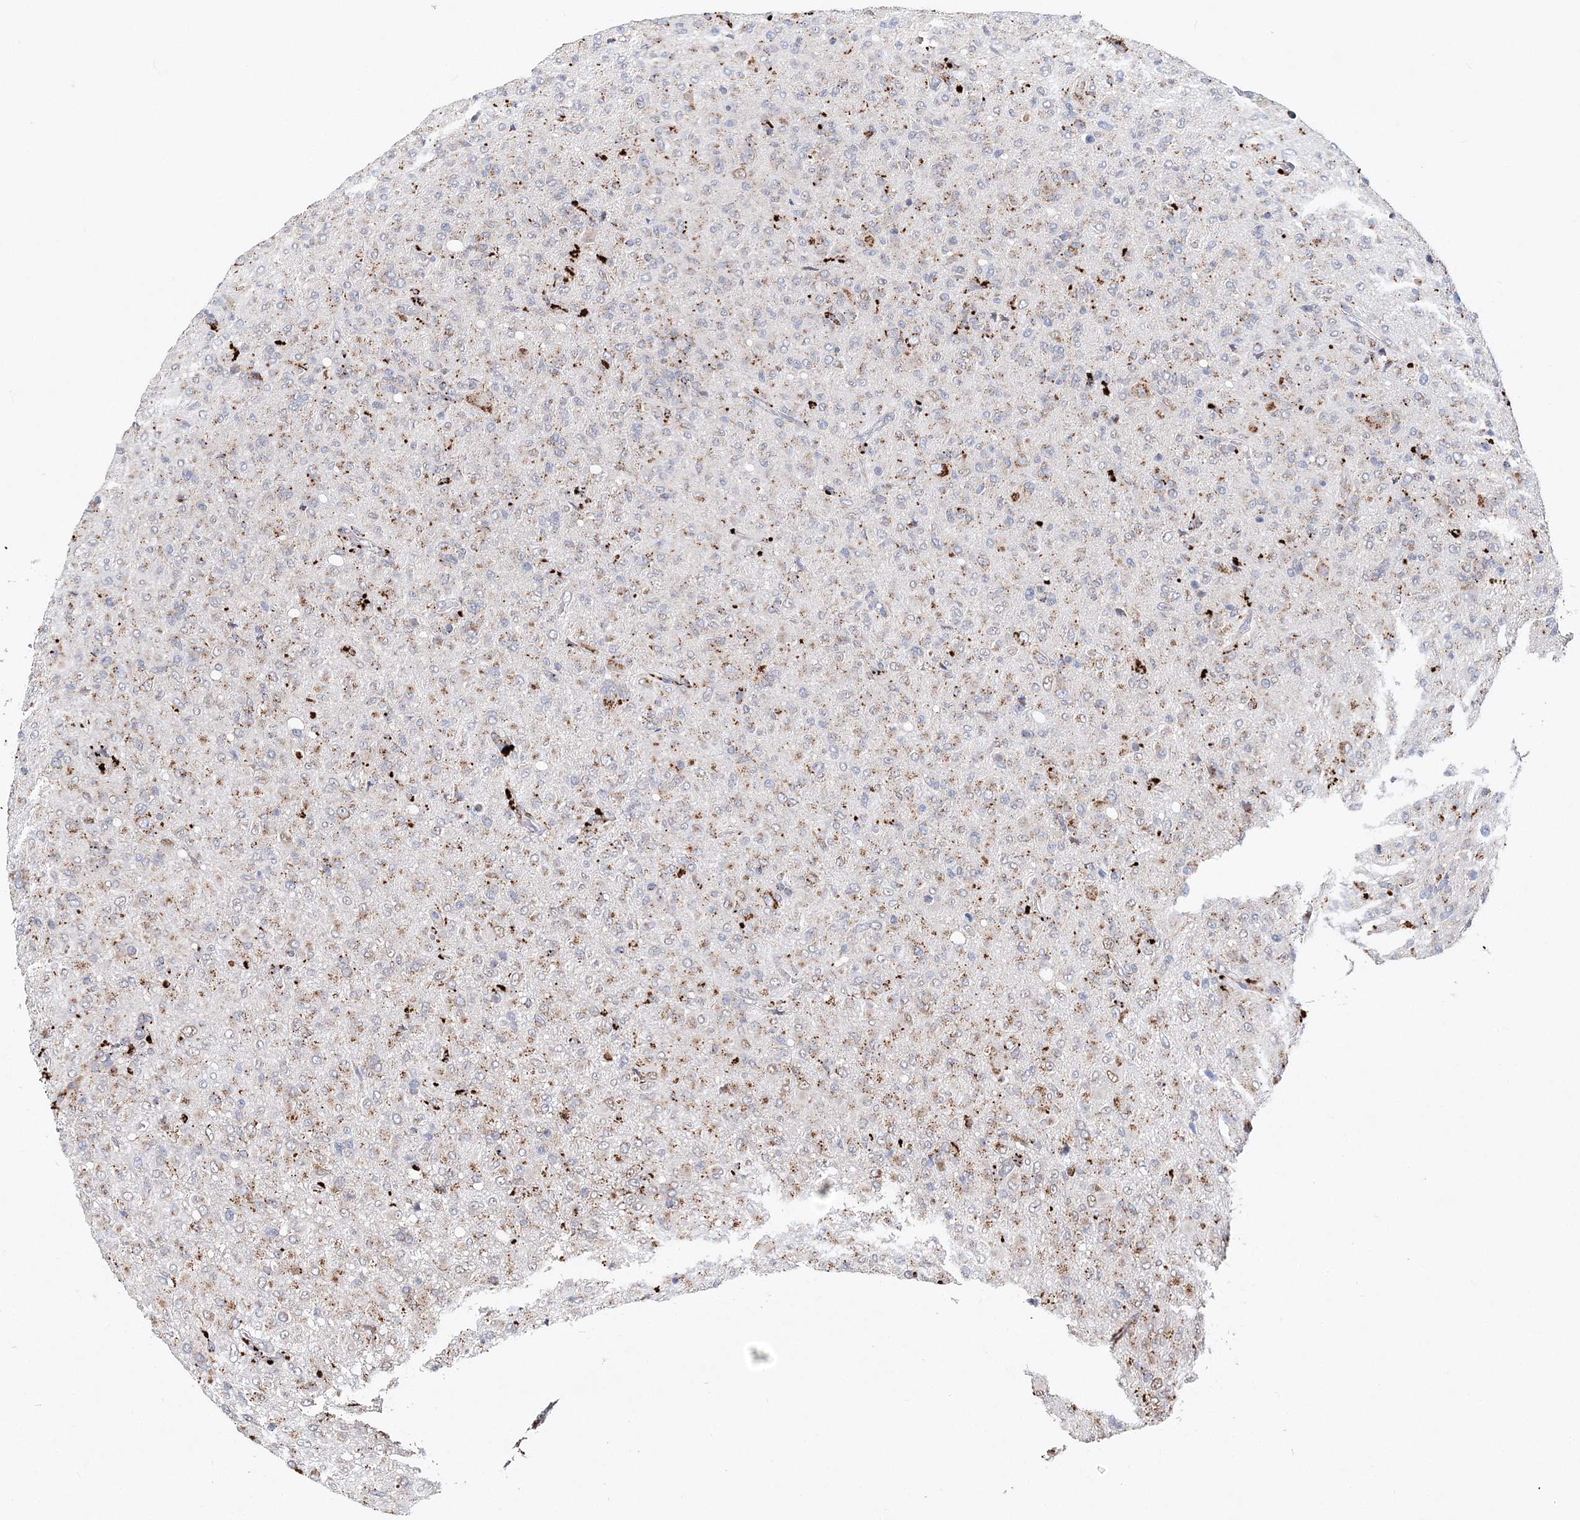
{"staining": {"intensity": "weak", "quantity": "25%-75%", "location": "cytoplasmic/membranous"}, "tissue": "glioma", "cell_type": "Tumor cells", "image_type": "cancer", "snomed": [{"axis": "morphology", "description": "Glioma, malignant, High grade"}, {"axis": "topography", "description": "Brain"}], "caption": "This is an image of IHC staining of glioma, which shows weak positivity in the cytoplasmic/membranous of tumor cells.", "gene": "C3orf38", "patient": {"sex": "female", "age": 57}}